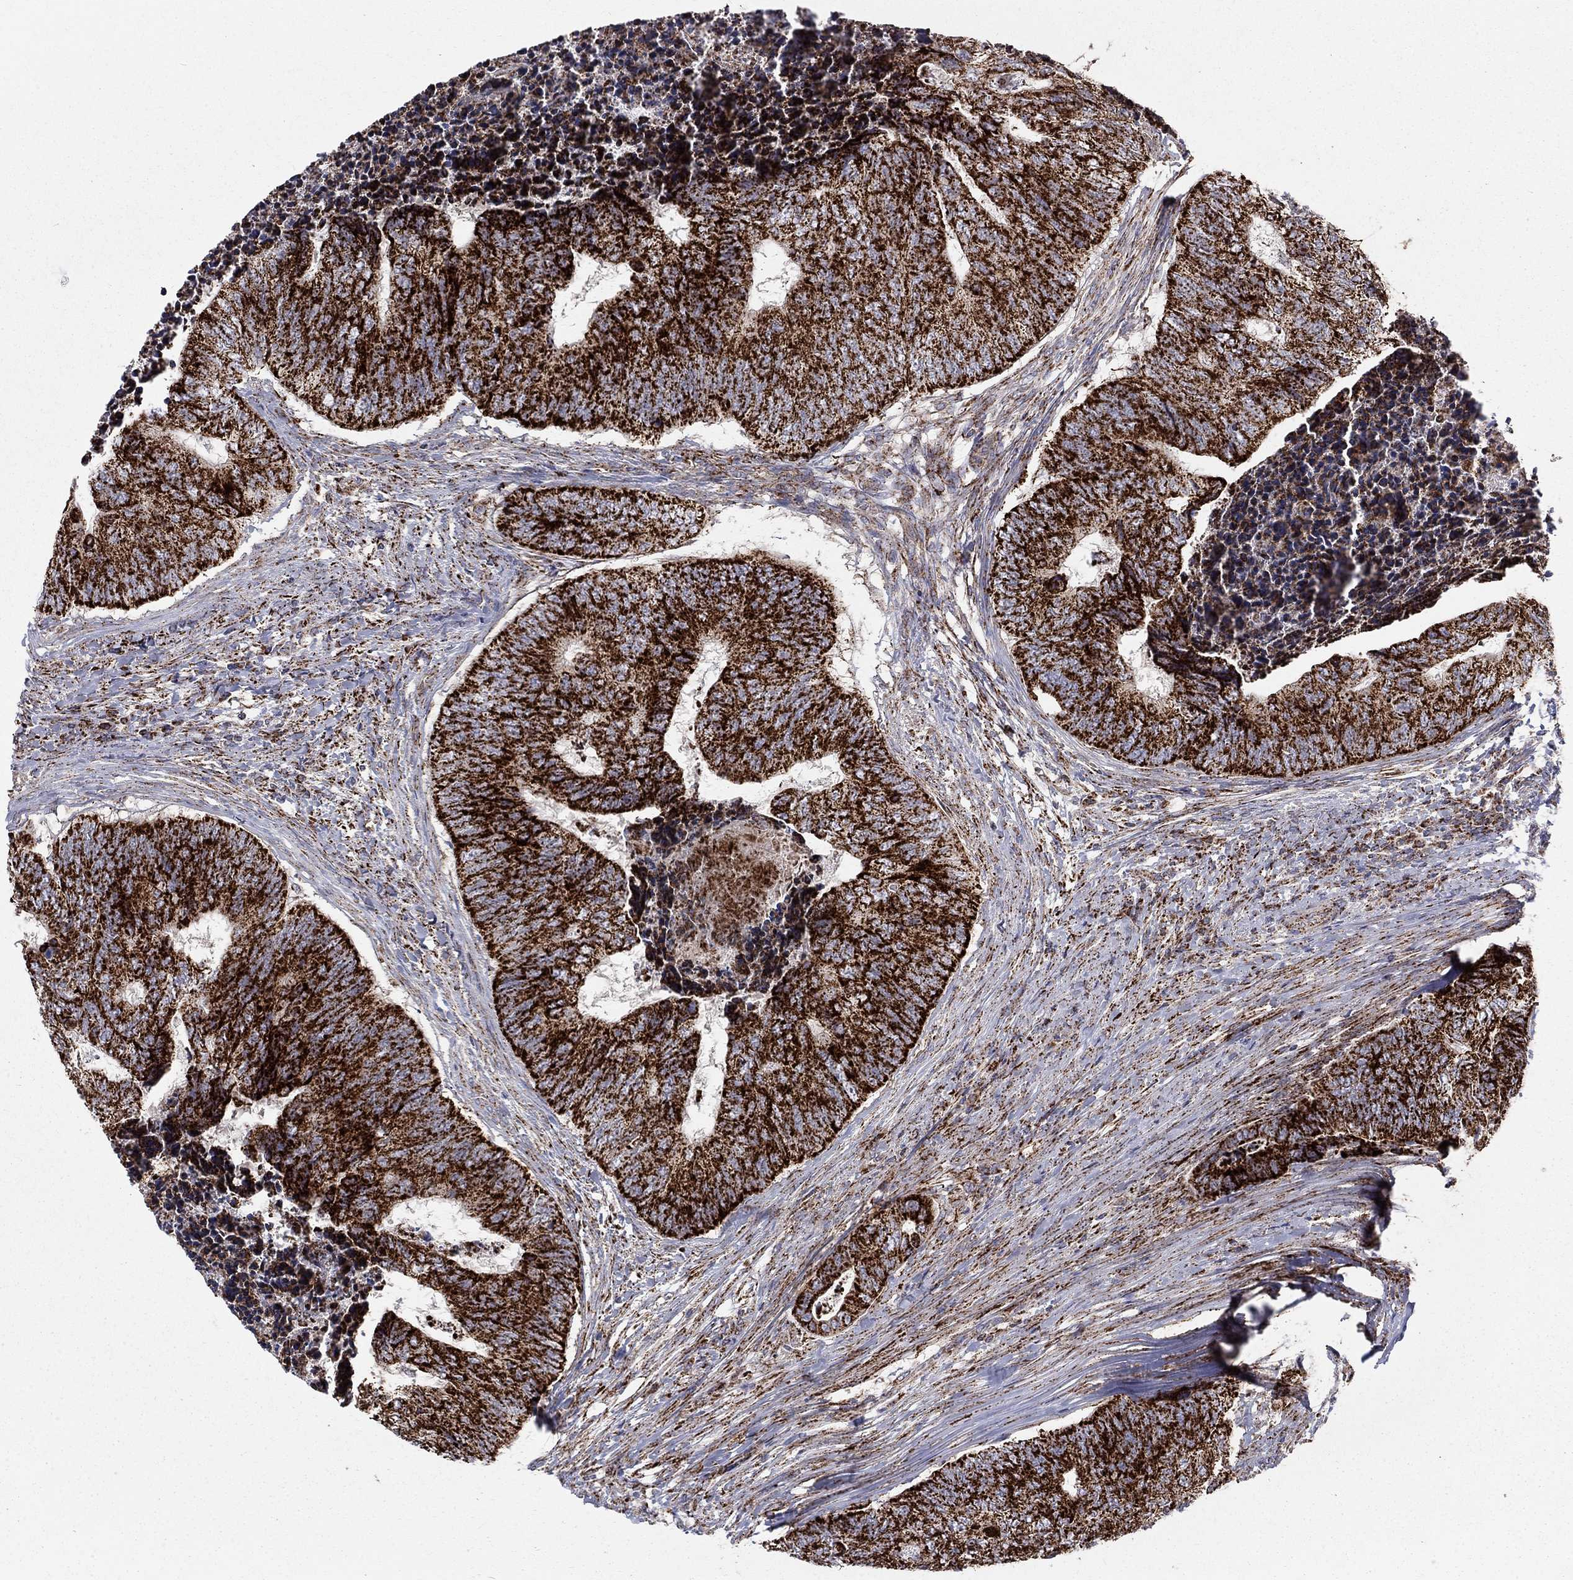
{"staining": {"intensity": "strong", "quantity": ">75%", "location": "cytoplasmic/membranous"}, "tissue": "colorectal cancer", "cell_type": "Tumor cells", "image_type": "cancer", "snomed": [{"axis": "morphology", "description": "Adenocarcinoma, NOS"}, {"axis": "topography", "description": "Colon"}], "caption": "Colorectal cancer stained with a brown dye shows strong cytoplasmic/membranous positive expression in about >75% of tumor cells.", "gene": "ALDH1B1", "patient": {"sex": "female", "age": 67}}